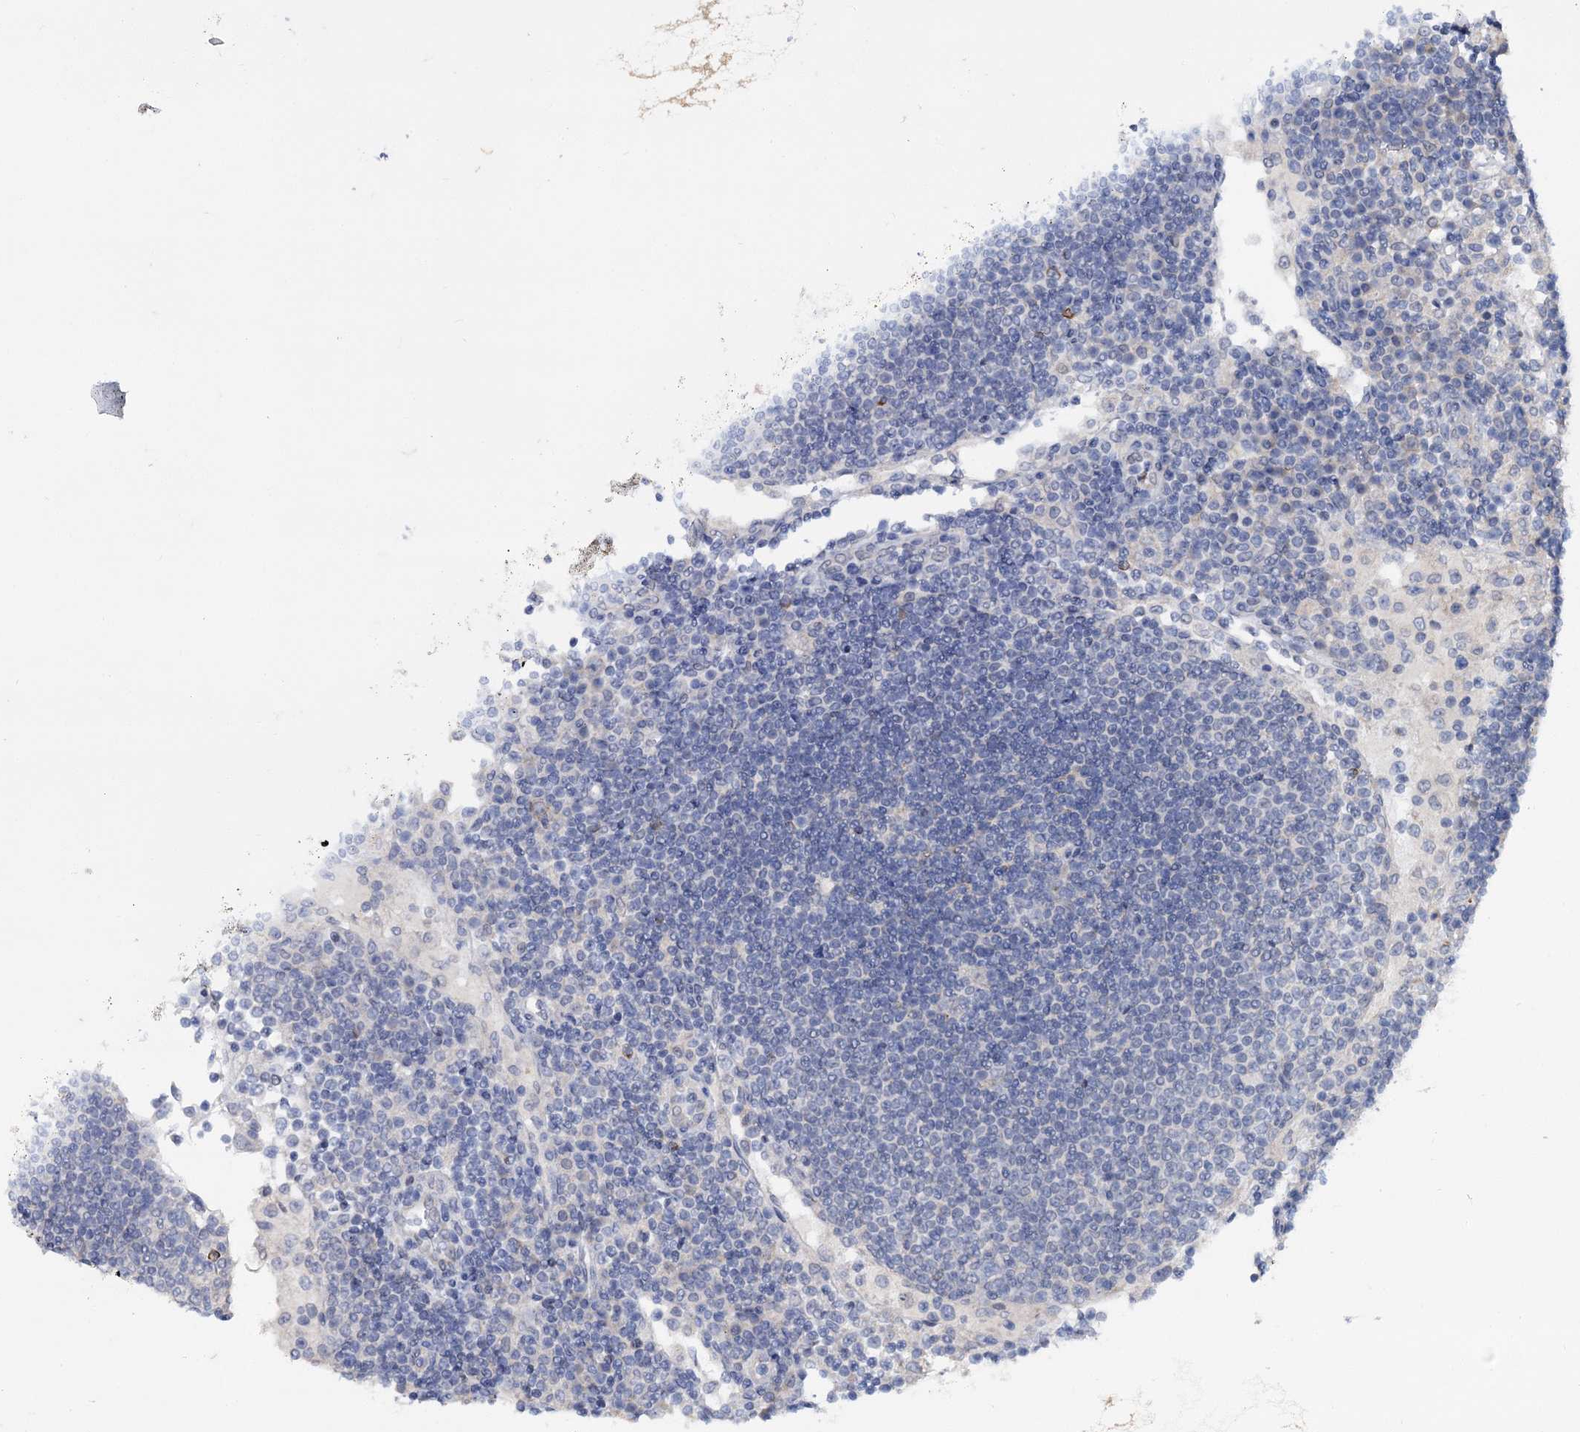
{"staining": {"intensity": "negative", "quantity": "none", "location": "none"}, "tissue": "lymph node", "cell_type": "Germinal center cells", "image_type": "normal", "snomed": [{"axis": "morphology", "description": "Normal tissue, NOS"}, {"axis": "topography", "description": "Lymph node"}], "caption": "A histopathology image of human lymph node is negative for staining in germinal center cells. (Immunohistochemistry, brightfield microscopy, high magnification).", "gene": "MID1IP1", "patient": {"sex": "female", "age": 53}}